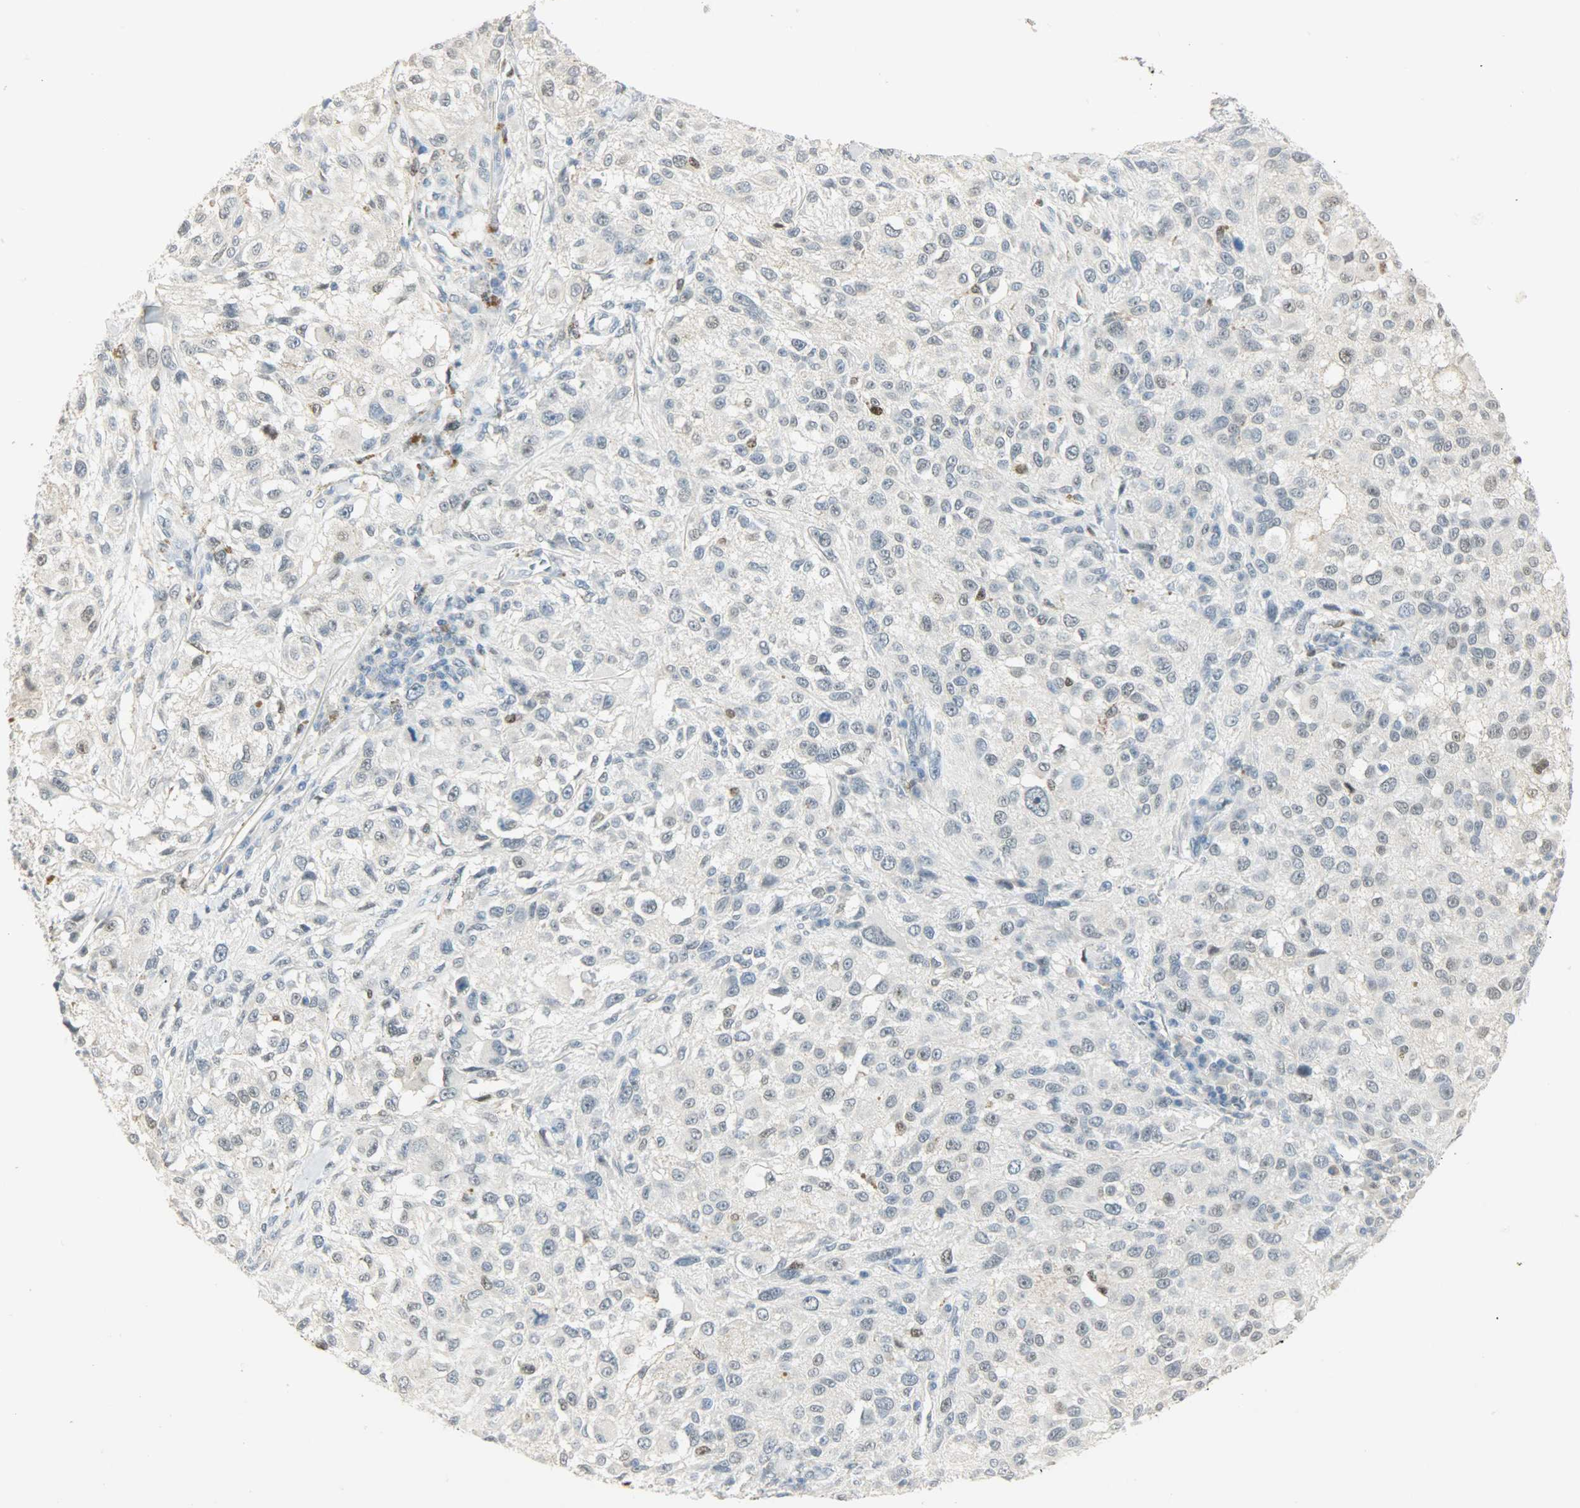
{"staining": {"intensity": "negative", "quantity": "none", "location": "none"}, "tissue": "melanoma", "cell_type": "Tumor cells", "image_type": "cancer", "snomed": [{"axis": "morphology", "description": "Necrosis, NOS"}, {"axis": "morphology", "description": "Malignant melanoma, NOS"}, {"axis": "topography", "description": "Skin"}], "caption": "Human malignant melanoma stained for a protein using immunohistochemistry demonstrates no expression in tumor cells.", "gene": "PPARG", "patient": {"sex": "female", "age": 87}}